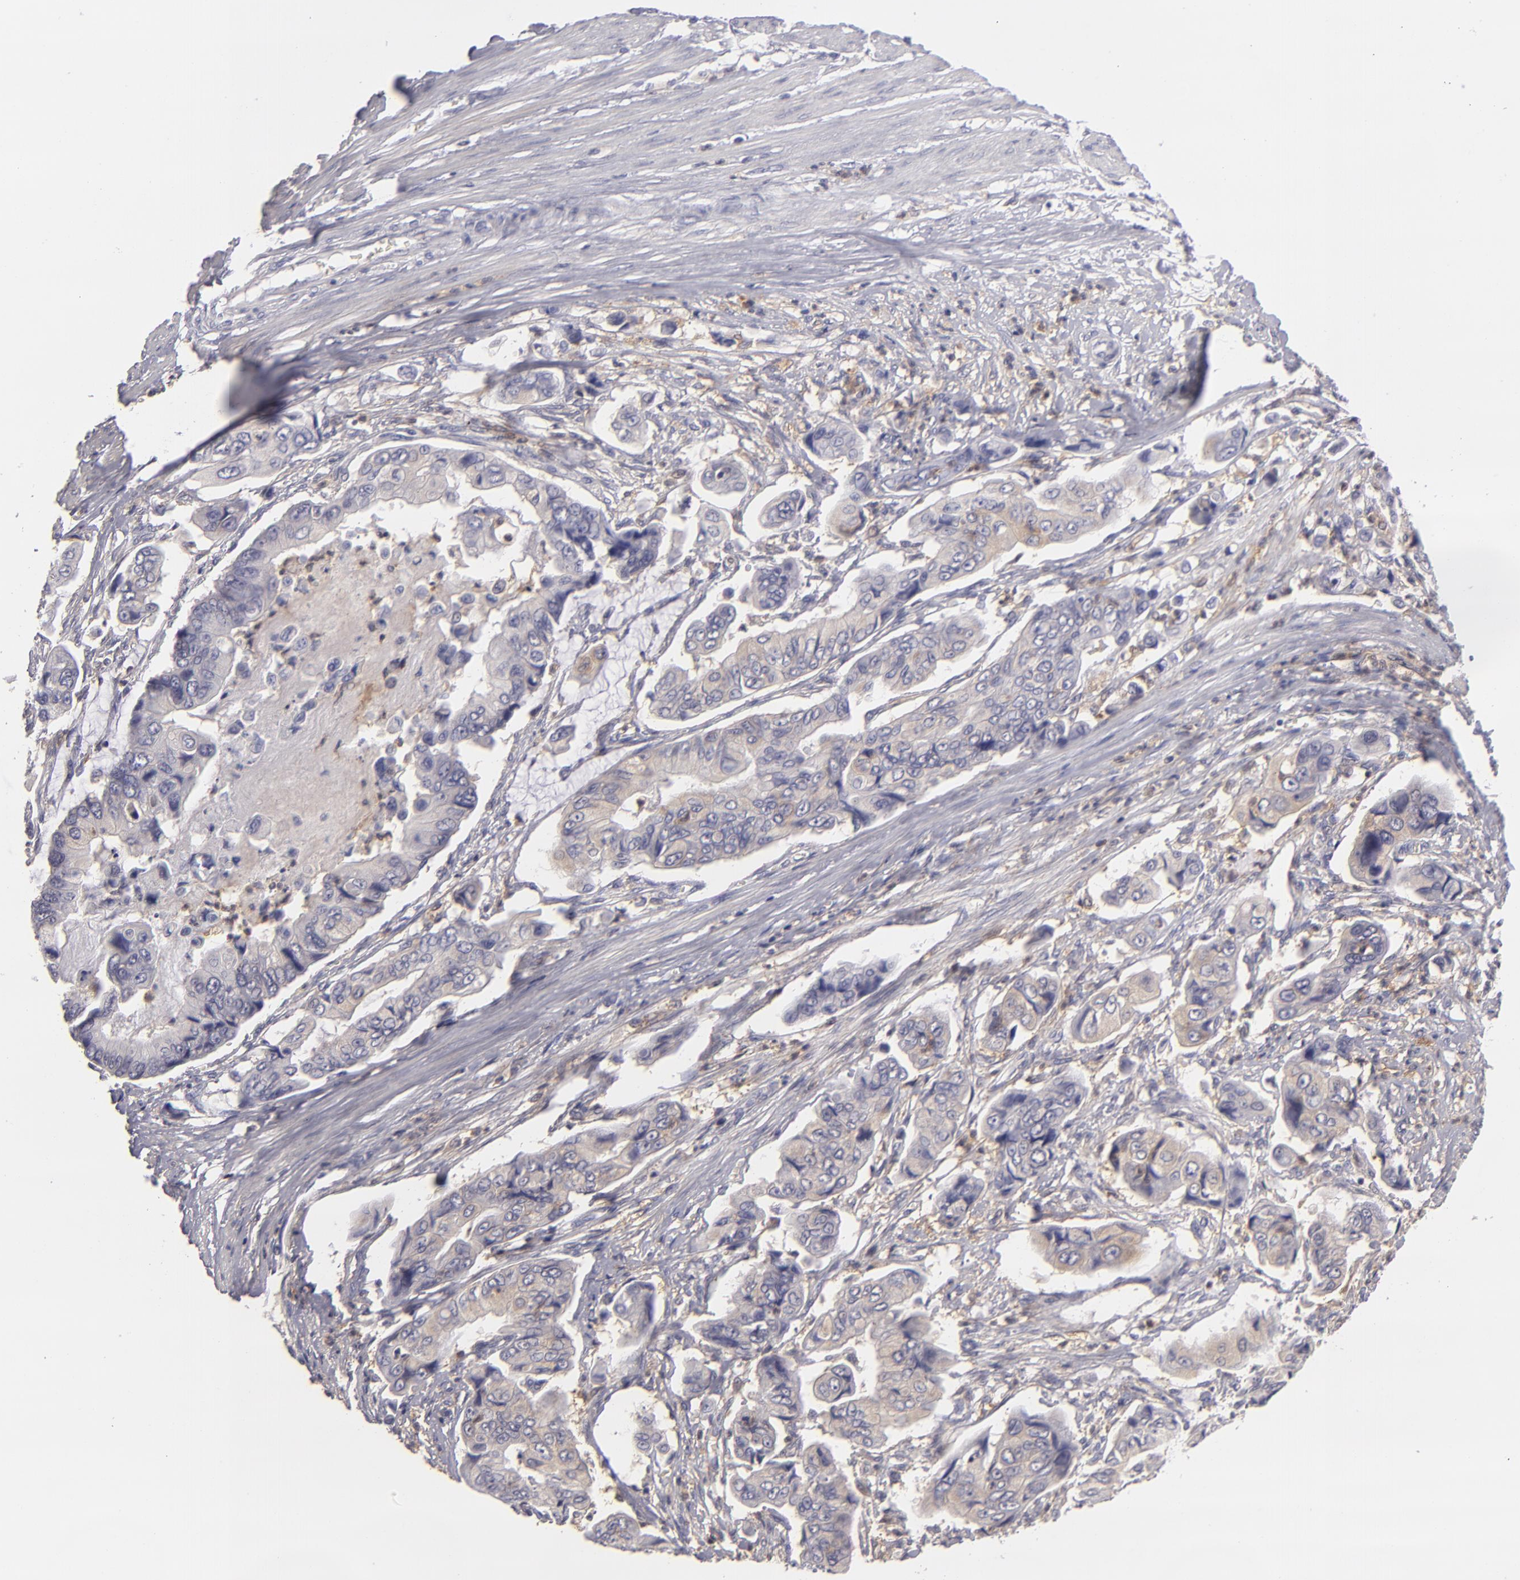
{"staining": {"intensity": "weak", "quantity": ">75%", "location": "cytoplasmic/membranous"}, "tissue": "stomach cancer", "cell_type": "Tumor cells", "image_type": "cancer", "snomed": [{"axis": "morphology", "description": "Adenocarcinoma, NOS"}, {"axis": "topography", "description": "Stomach, upper"}], "caption": "The image demonstrates immunohistochemical staining of stomach cancer (adenocarcinoma). There is weak cytoplasmic/membranous expression is identified in approximately >75% of tumor cells.", "gene": "MMP10", "patient": {"sex": "male", "age": 80}}